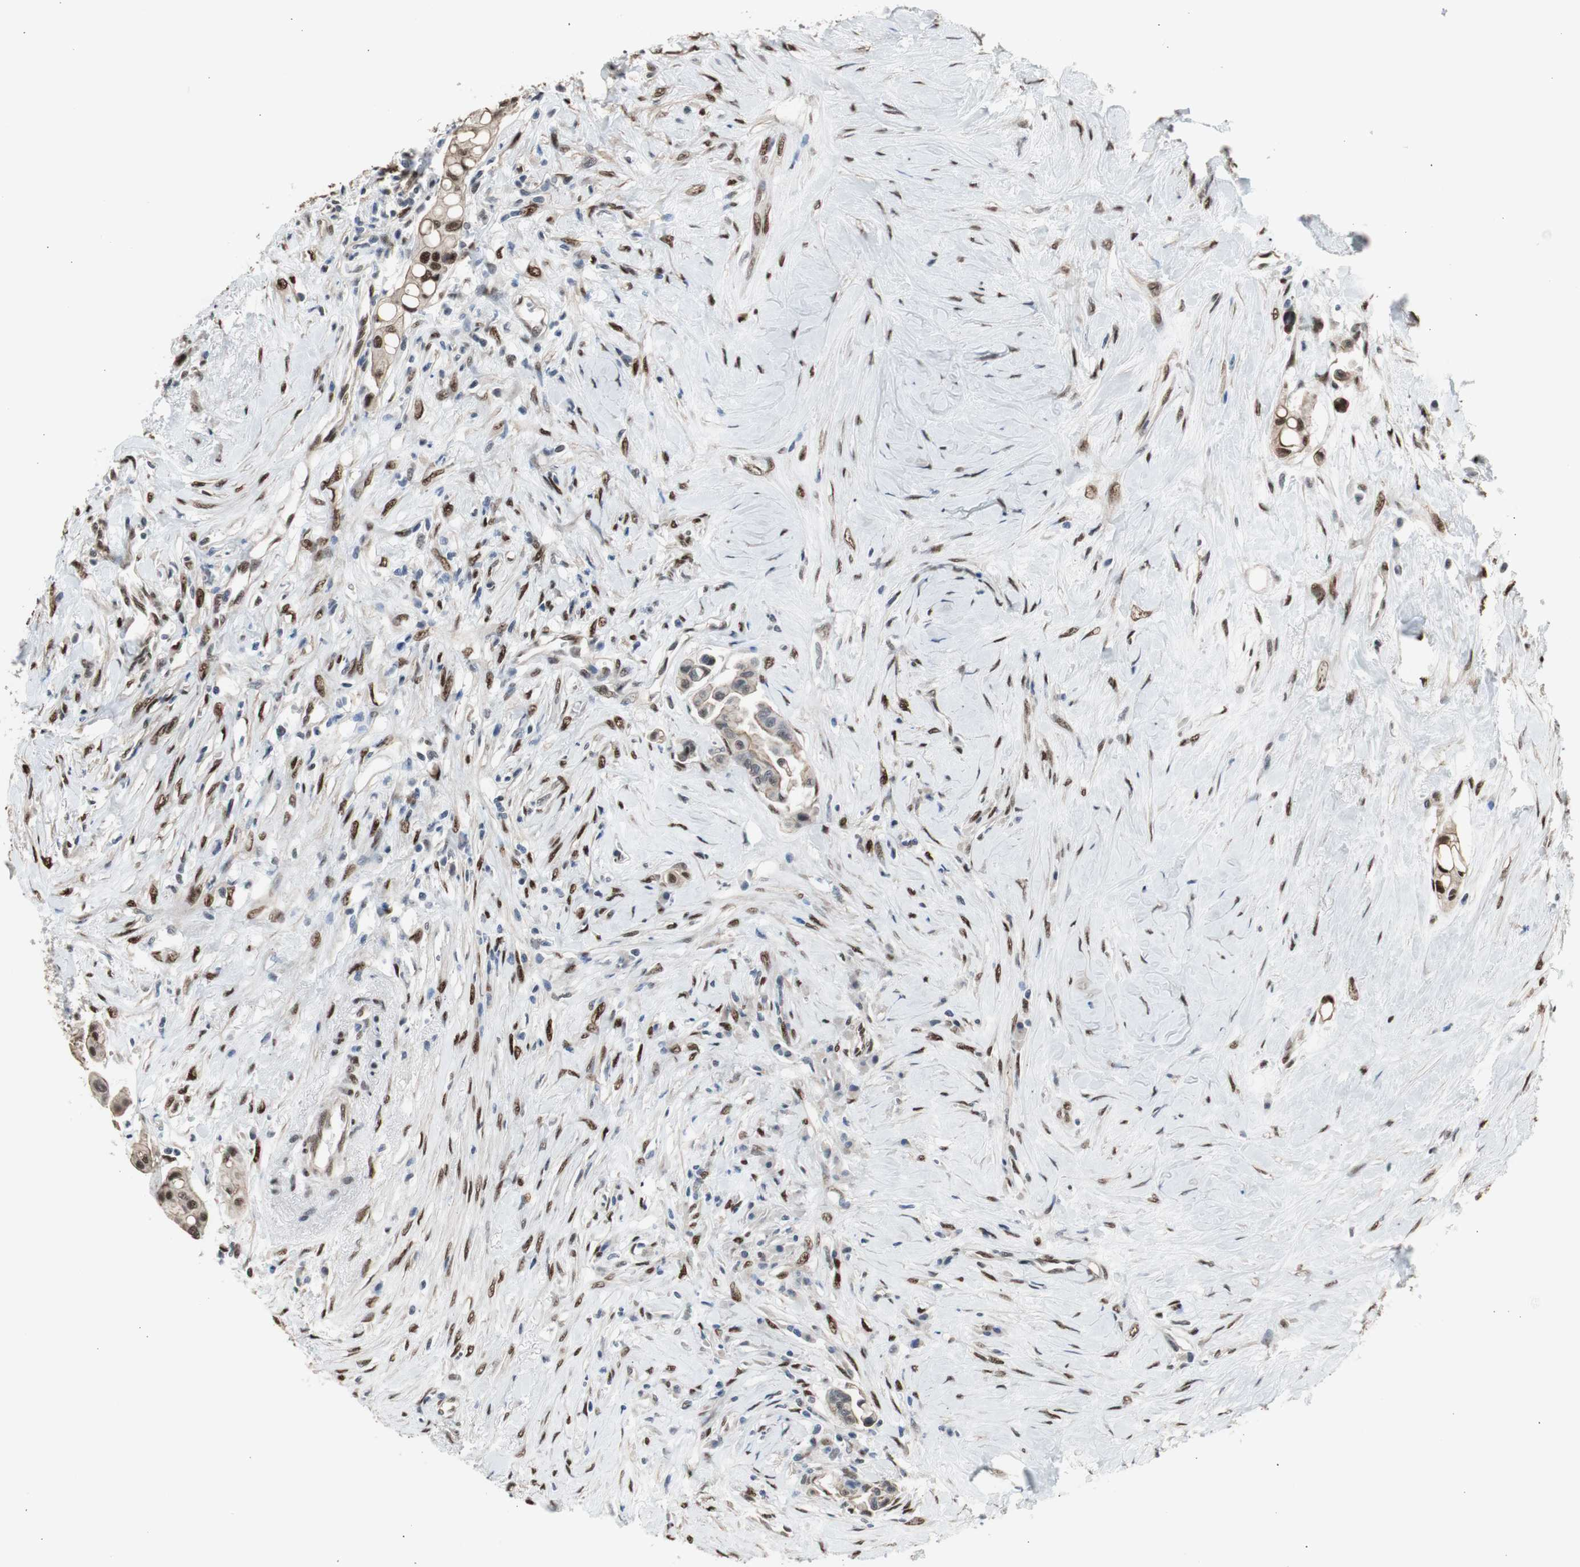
{"staining": {"intensity": "weak", "quantity": "25%-75%", "location": "cytoplasmic/membranous,nuclear"}, "tissue": "colorectal cancer", "cell_type": "Tumor cells", "image_type": "cancer", "snomed": [{"axis": "morphology", "description": "Normal tissue, NOS"}, {"axis": "morphology", "description": "Adenocarcinoma, NOS"}, {"axis": "topography", "description": "Colon"}], "caption": "Protein staining exhibits weak cytoplasmic/membranous and nuclear staining in approximately 25%-75% of tumor cells in colorectal cancer (adenocarcinoma). (IHC, brightfield microscopy, high magnification).", "gene": "PML", "patient": {"sex": "male", "age": 82}}